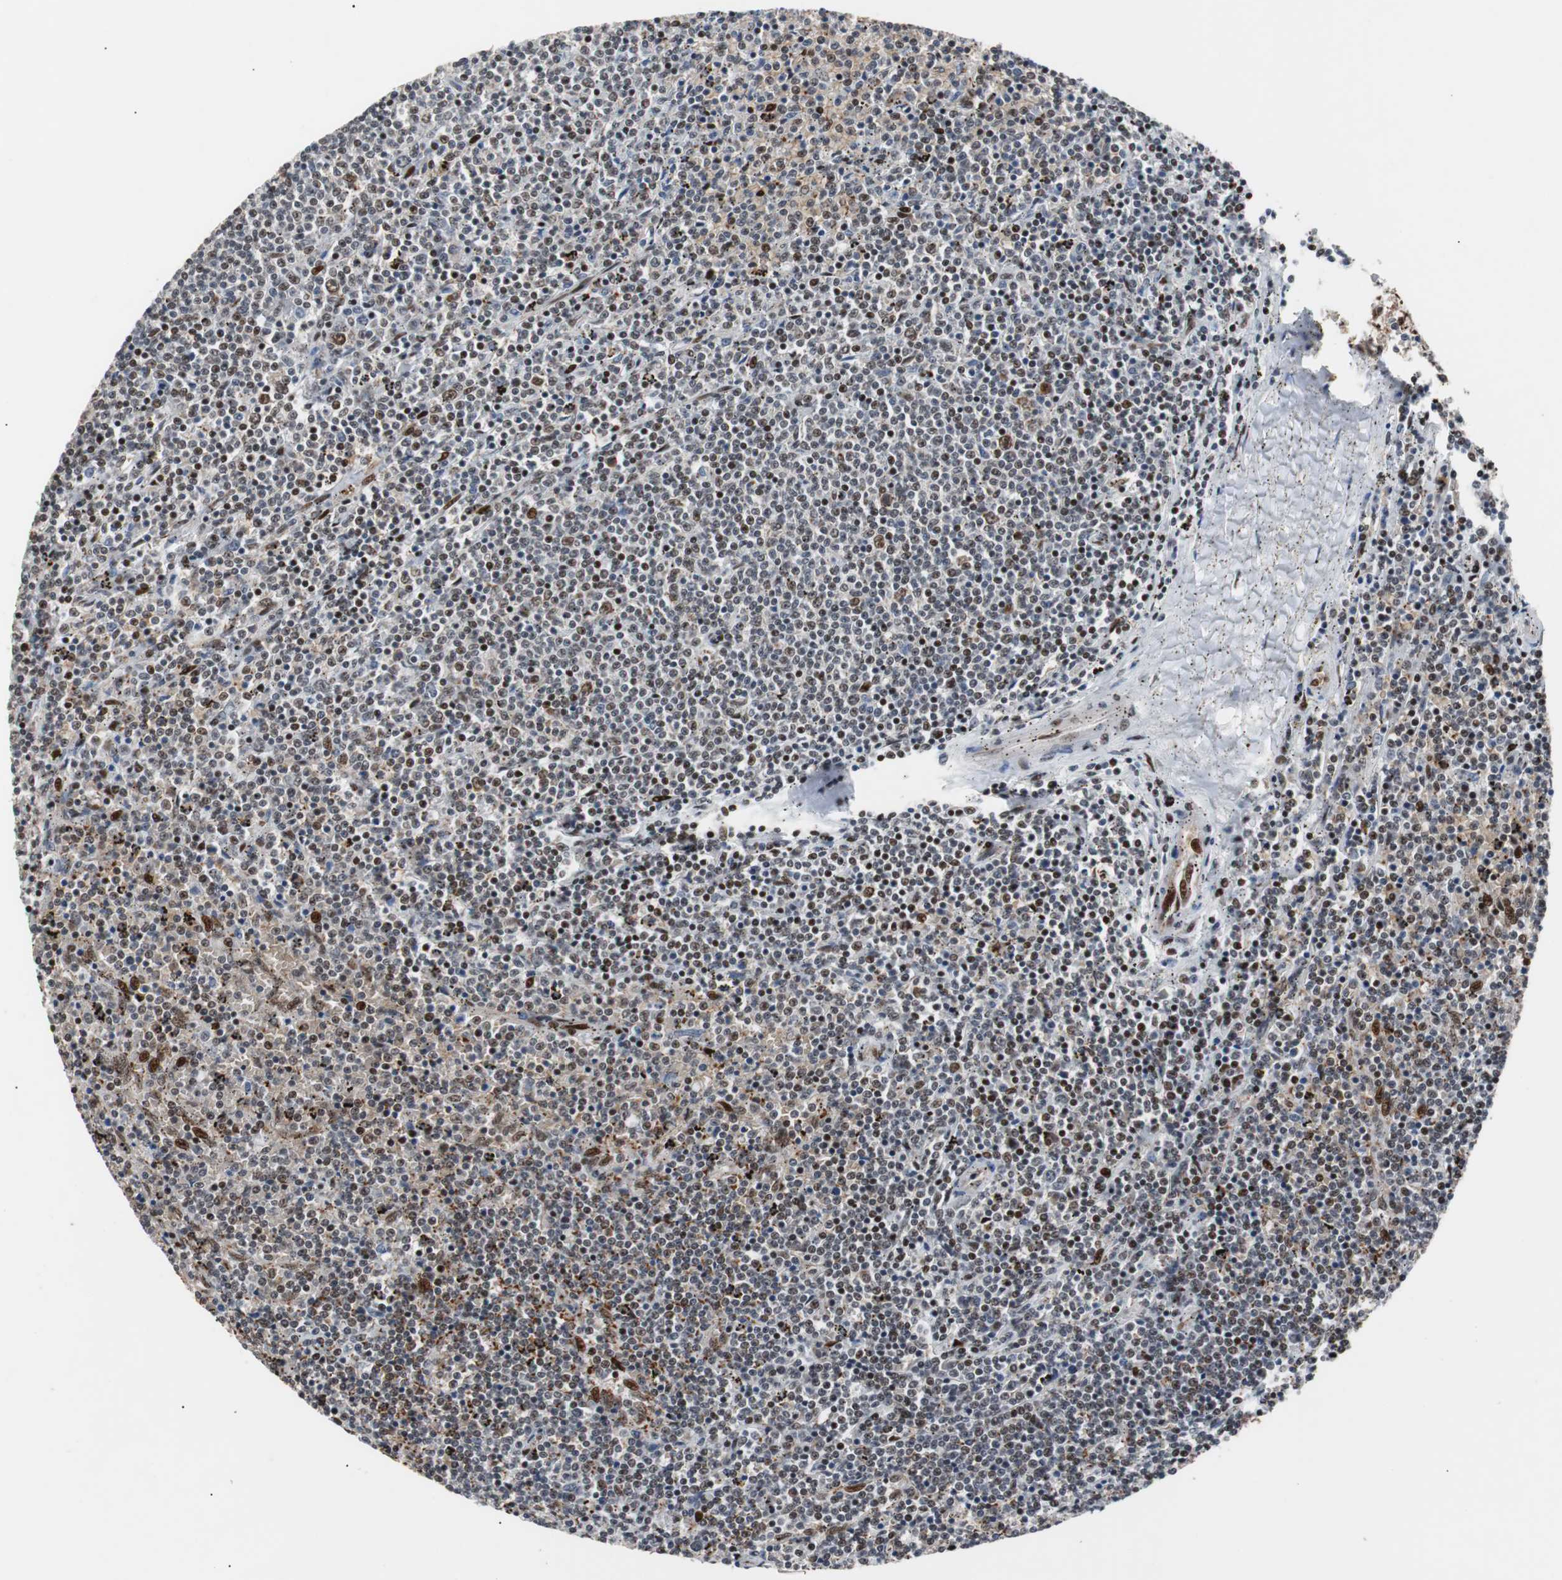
{"staining": {"intensity": "moderate", "quantity": "<25%", "location": "nuclear"}, "tissue": "lymphoma", "cell_type": "Tumor cells", "image_type": "cancer", "snomed": [{"axis": "morphology", "description": "Malignant lymphoma, non-Hodgkin's type, Low grade"}, {"axis": "topography", "description": "Spleen"}], "caption": "Protein expression analysis of lymphoma shows moderate nuclear staining in approximately <25% of tumor cells. (DAB (3,3'-diaminobenzidine) IHC, brown staining for protein, blue staining for nuclei).", "gene": "NBL1", "patient": {"sex": "female", "age": 50}}